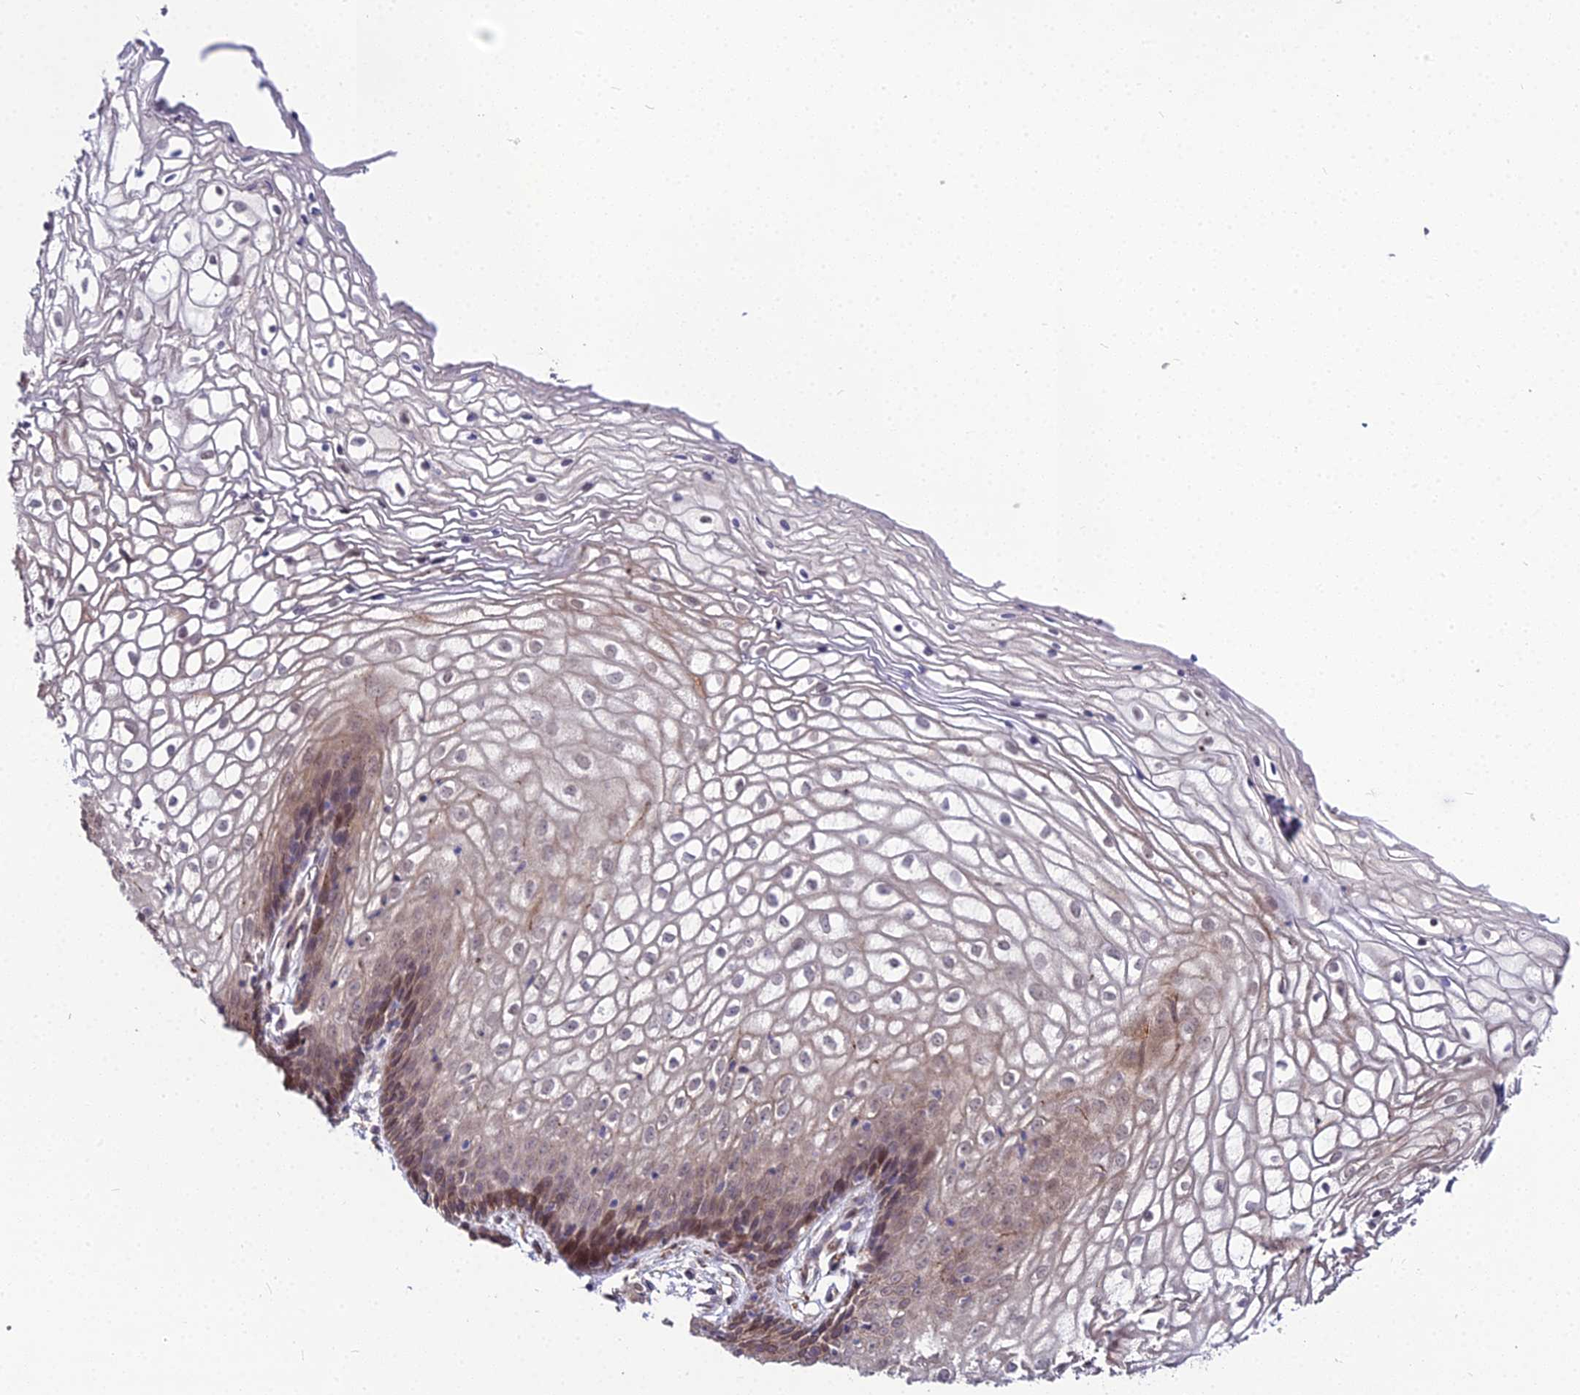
{"staining": {"intensity": "moderate", "quantity": "25%-75%", "location": "cytoplasmic/membranous"}, "tissue": "vagina", "cell_type": "Squamous epithelial cells", "image_type": "normal", "snomed": [{"axis": "morphology", "description": "Normal tissue, NOS"}, {"axis": "topography", "description": "Vagina"}], "caption": "An image showing moderate cytoplasmic/membranous expression in approximately 25%-75% of squamous epithelial cells in unremarkable vagina, as visualized by brown immunohistochemical staining.", "gene": "TROAP", "patient": {"sex": "female", "age": 34}}